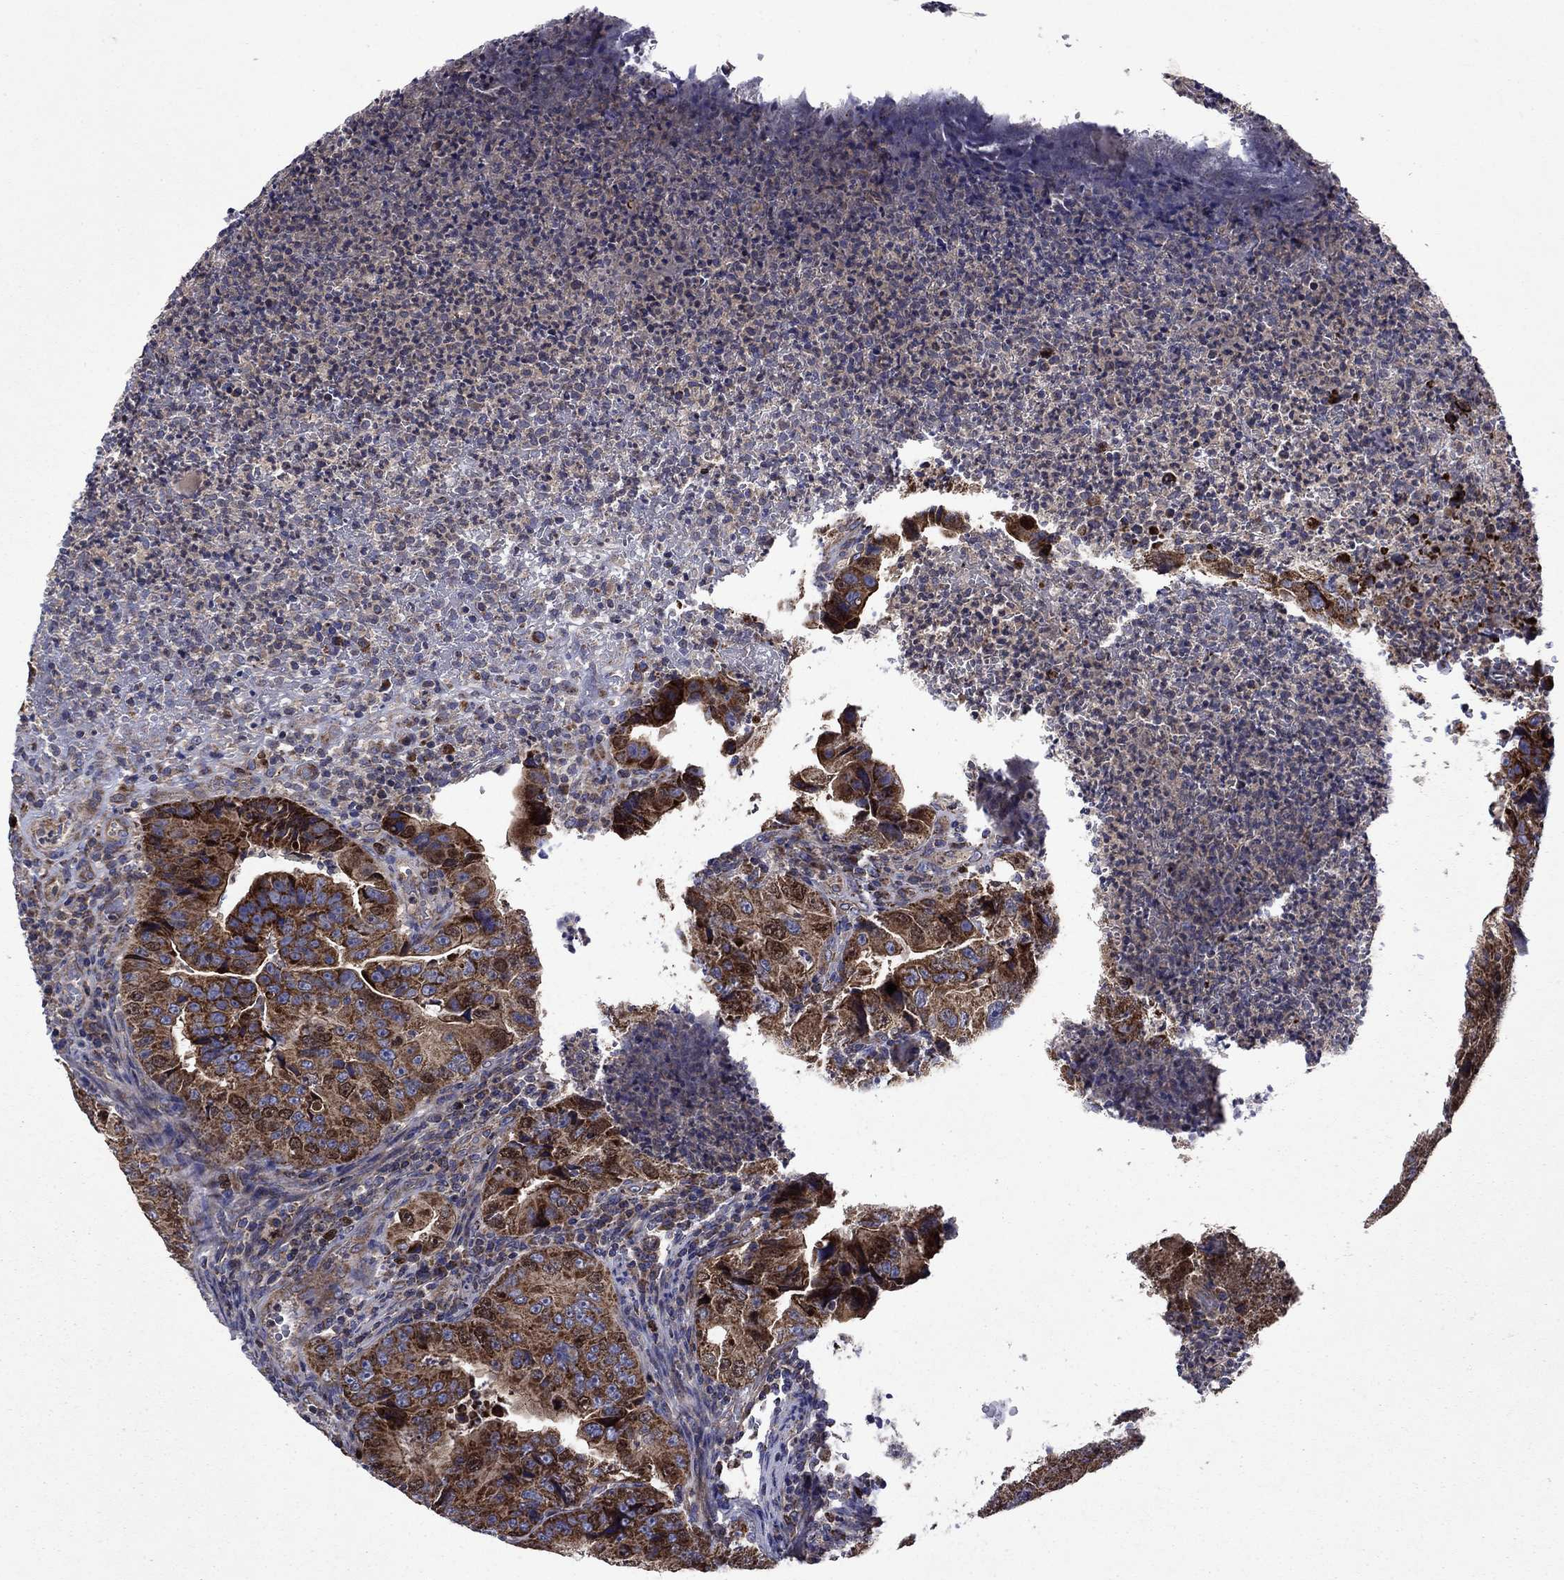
{"staining": {"intensity": "strong", "quantity": "25%-75%", "location": "cytoplasmic/membranous"}, "tissue": "colorectal cancer", "cell_type": "Tumor cells", "image_type": "cancer", "snomed": [{"axis": "morphology", "description": "Adenocarcinoma, NOS"}, {"axis": "topography", "description": "Colon"}], "caption": "The immunohistochemical stain shows strong cytoplasmic/membranous staining in tumor cells of colorectal cancer (adenocarcinoma) tissue. The staining was performed using DAB (3,3'-diaminobenzidine) to visualize the protein expression in brown, while the nuclei were stained in blue with hematoxylin (Magnification: 20x).", "gene": "KIF22", "patient": {"sex": "female", "age": 72}}